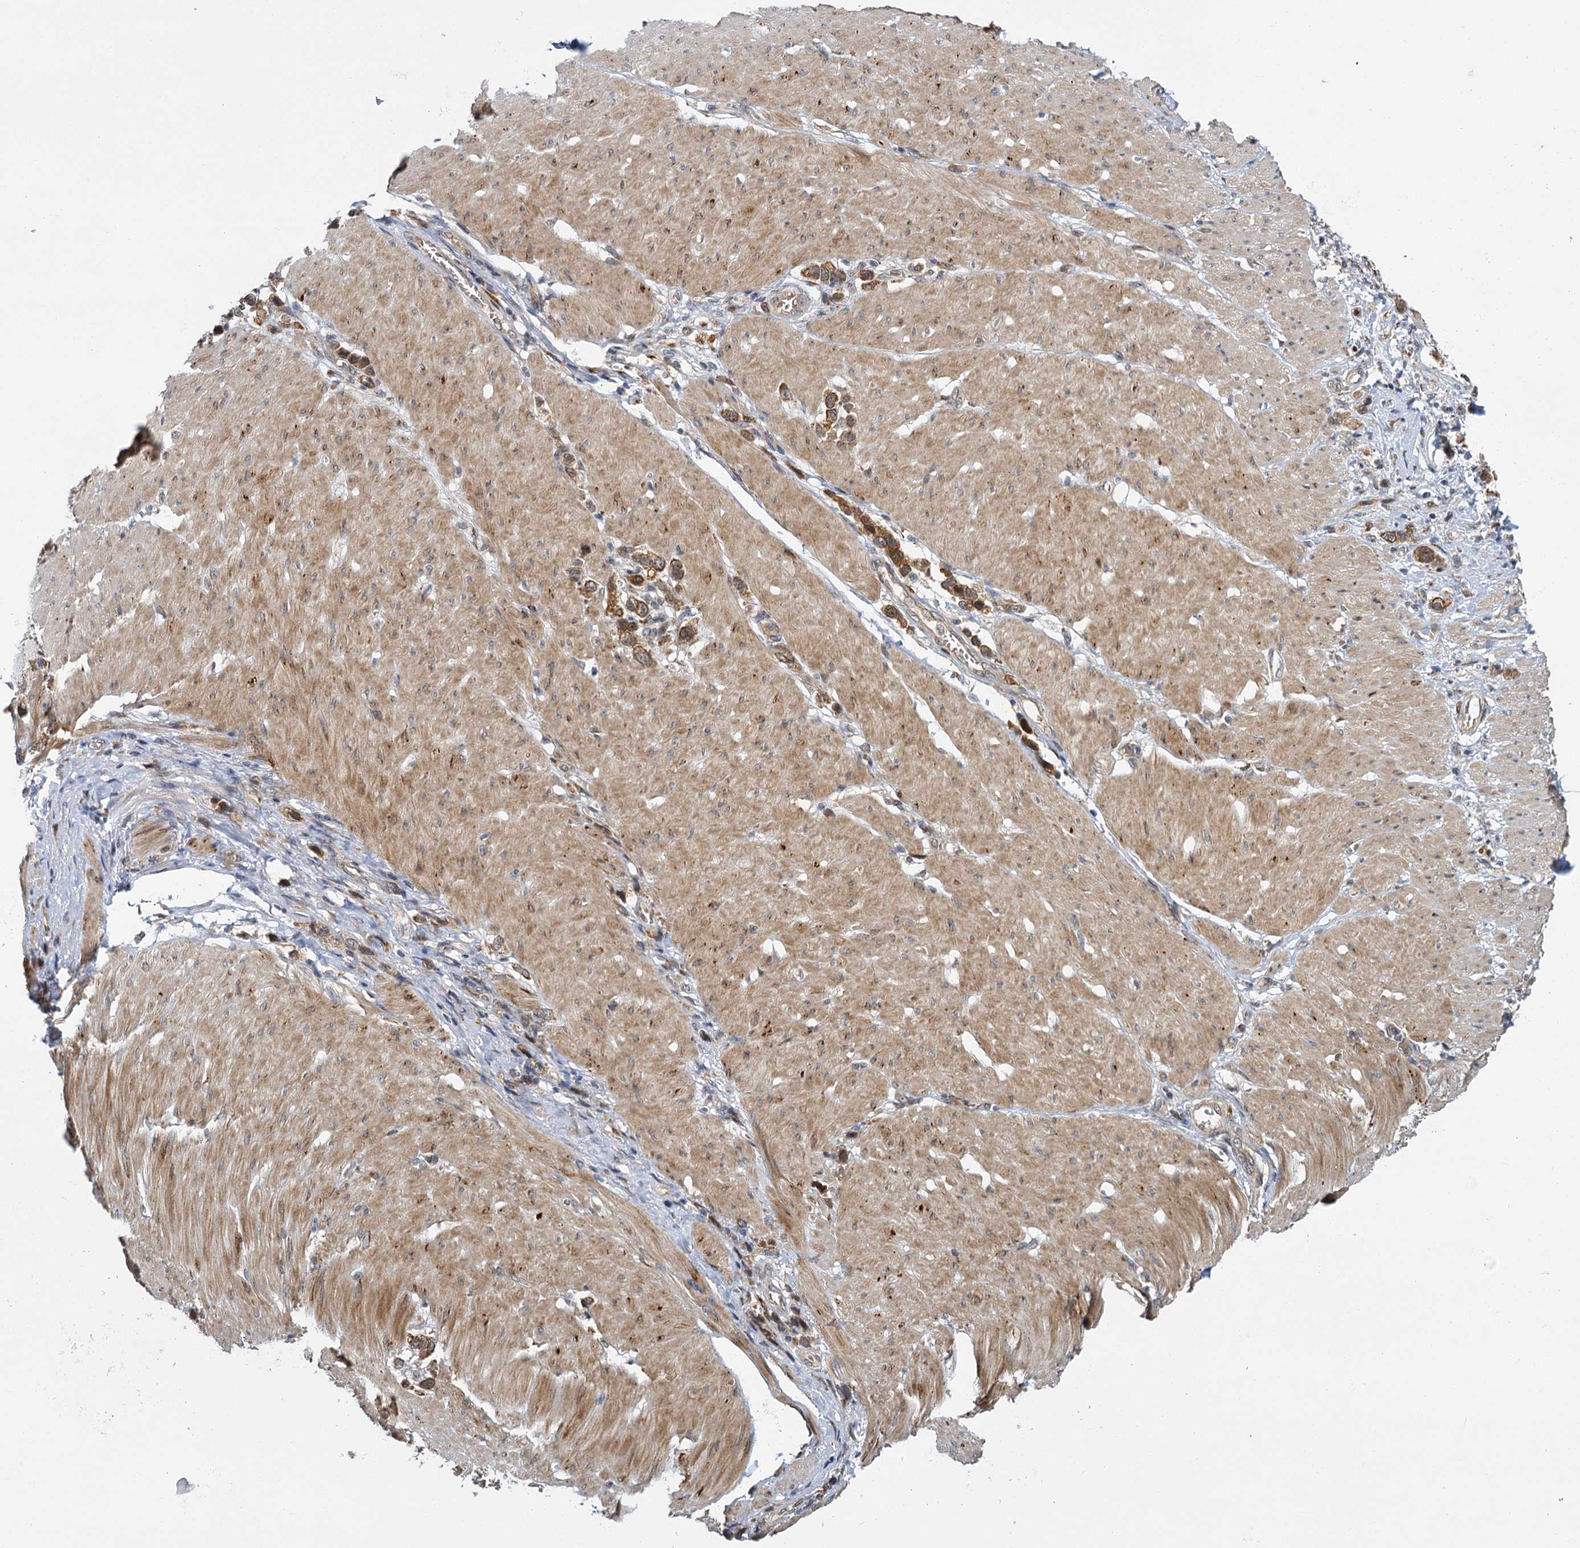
{"staining": {"intensity": "moderate", "quantity": ">75%", "location": "cytoplasmic/membranous"}, "tissue": "stomach cancer", "cell_type": "Tumor cells", "image_type": "cancer", "snomed": [{"axis": "morphology", "description": "Normal tissue, NOS"}, {"axis": "morphology", "description": "Adenocarcinoma, NOS"}, {"axis": "topography", "description": "Stomach, upper"}, {"axis": "topography", "description": "Stomach"}], "caption": "Adenocarcinoma (stomach) tissue displays moderate cytoplasmic/membranous positivity in approximately >75% of tumor cells, visualized by immunohistochemistry.", "gene": "APBA2", "patient": {"sex": "female", "age": 65}}